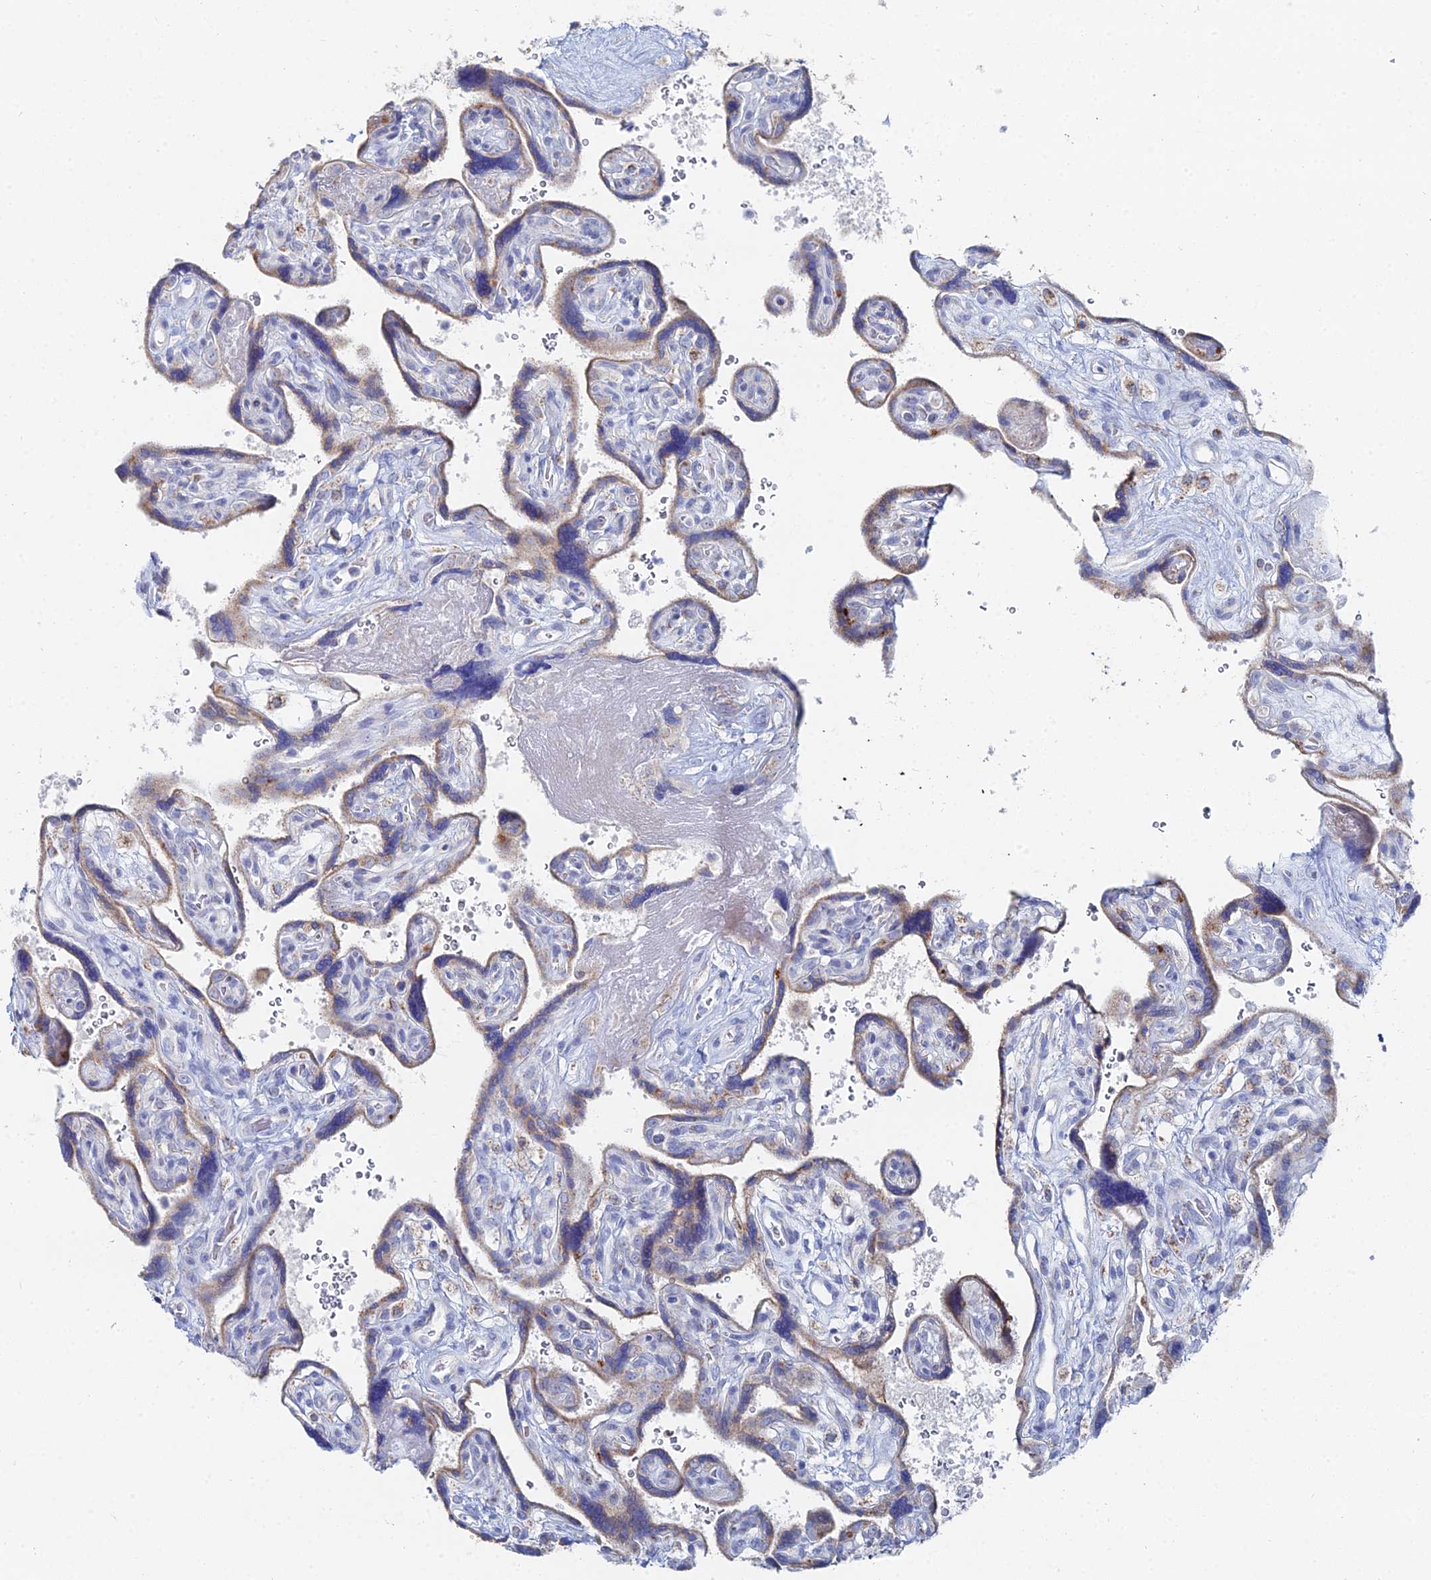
{"staining": {"intensity": "weak", "quantity": "25%-75%", "location": "cytoplasmic/membranous"}, "tissue": "placenta", "cell_type": "Trophoblastic cells", "image_type": "normal", "snomed": [{"axis": "morphology", "description": "Normal tissue, NOS"}, {"axis": "topography", "description": "Placenta"}], "caption": "Immunohistochemical staining of benign human placenta exhibits weak cytoplasmic/membranous protein staining in approximately 25%-75% of trophoblastic cells. (Stains: DAB in brown, nuclei in blue, Microscopy: brightfield microscopy at high magnification).", "gene": "MPC1", "patient": {"sex": "female", "age": 39}}